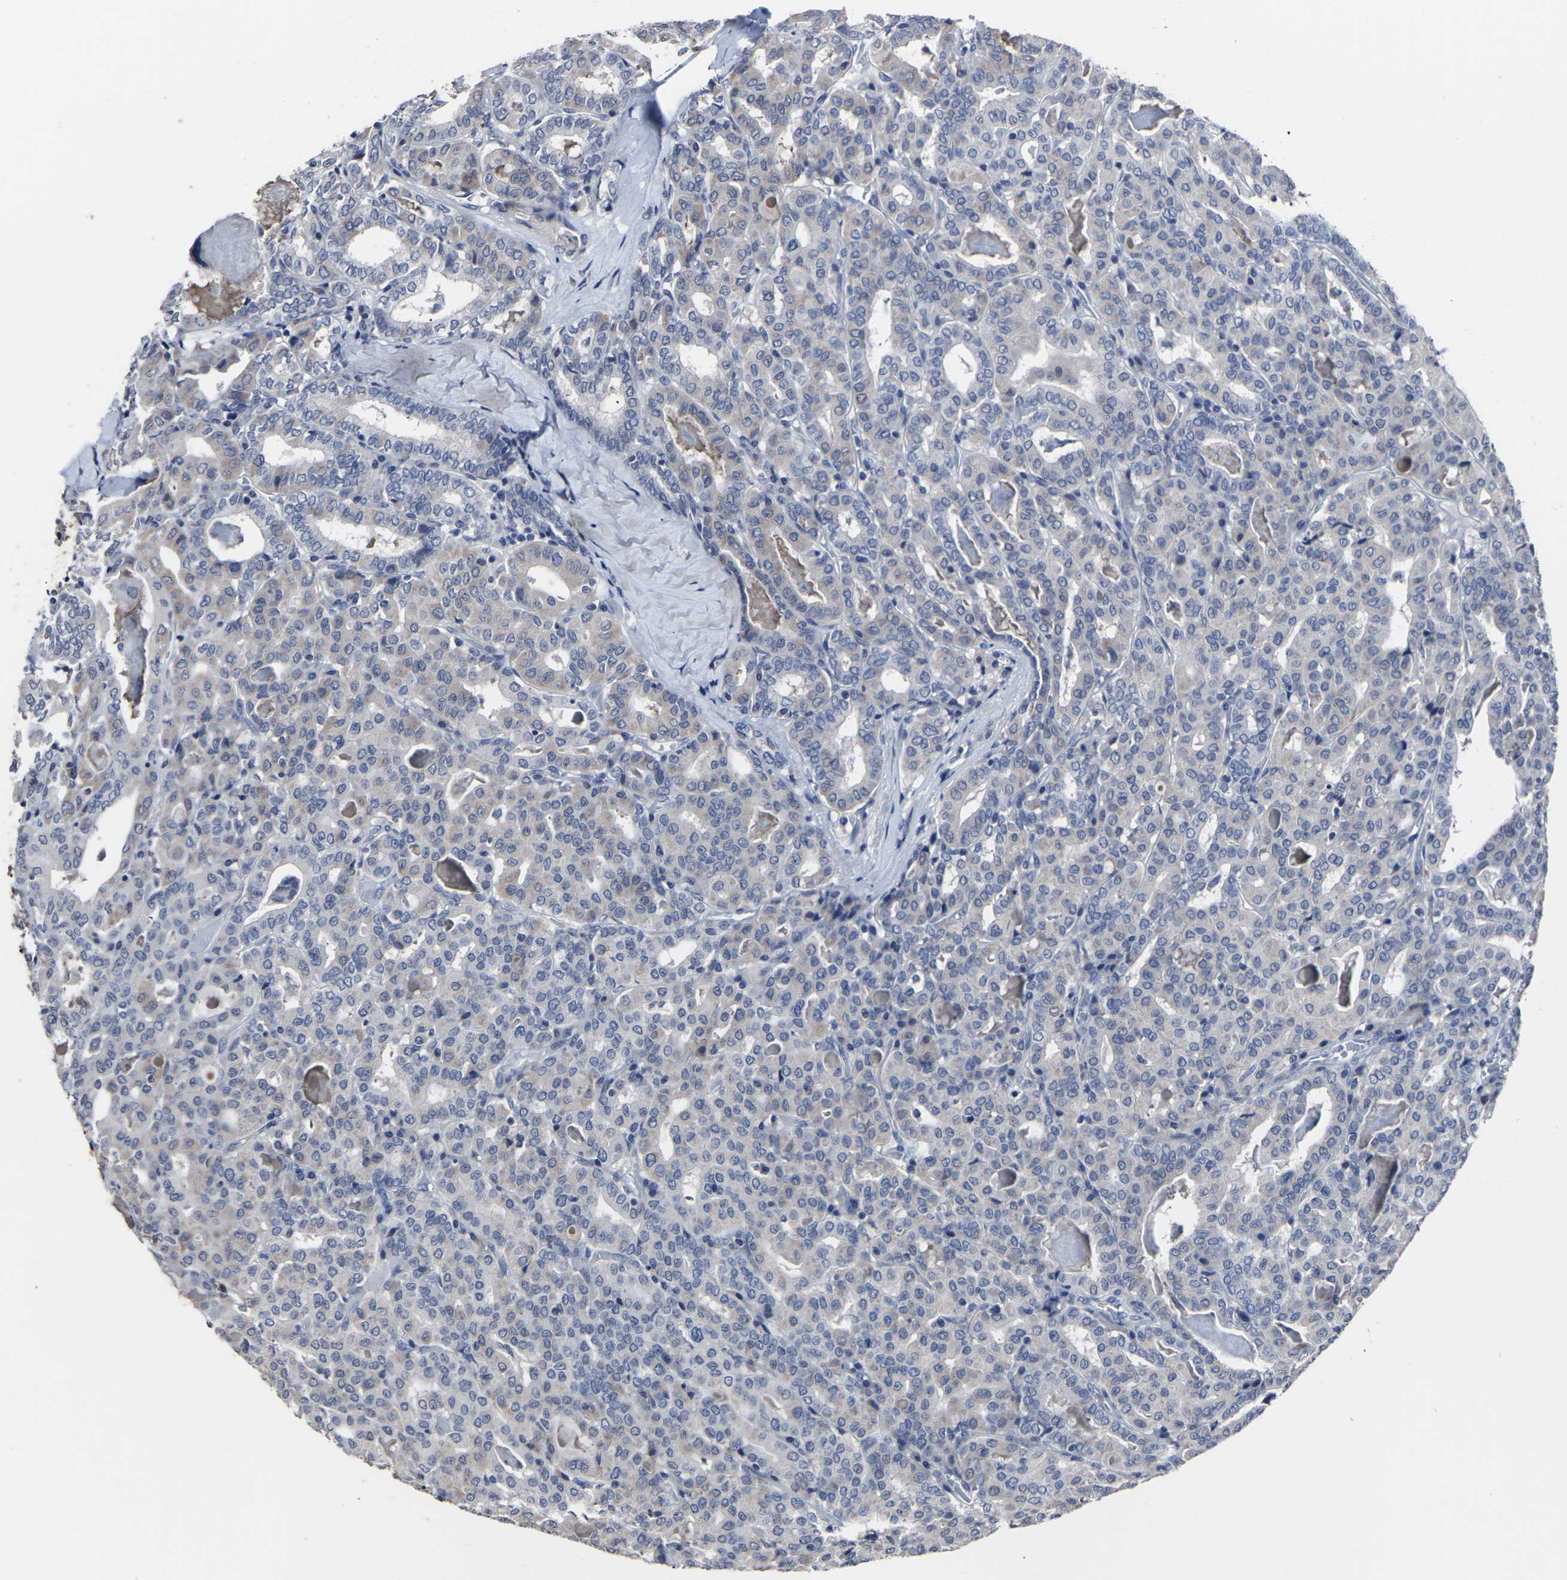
{"staining": {"intensity": "weak", "quantity": "<25%", "location": "cytoplasmic/membranous"}, "tissue": "thyroid cancer", "cell_type": "Tumor cells", "image_type": "cancer", "snomed": [{"axis": "morphology", "description": "Papillary adenocarcinoma, NOS"}, {"axis": "topography", "description": "Thyroid gland"}], "caption": "Immunohistochemistry (IHC) of thyroid cancer (papillary adenocarcinoma) exhibits no staining in tumor cells.", "gene": "MSANTD4", "patient": {"sex": "female", "age": 42}}